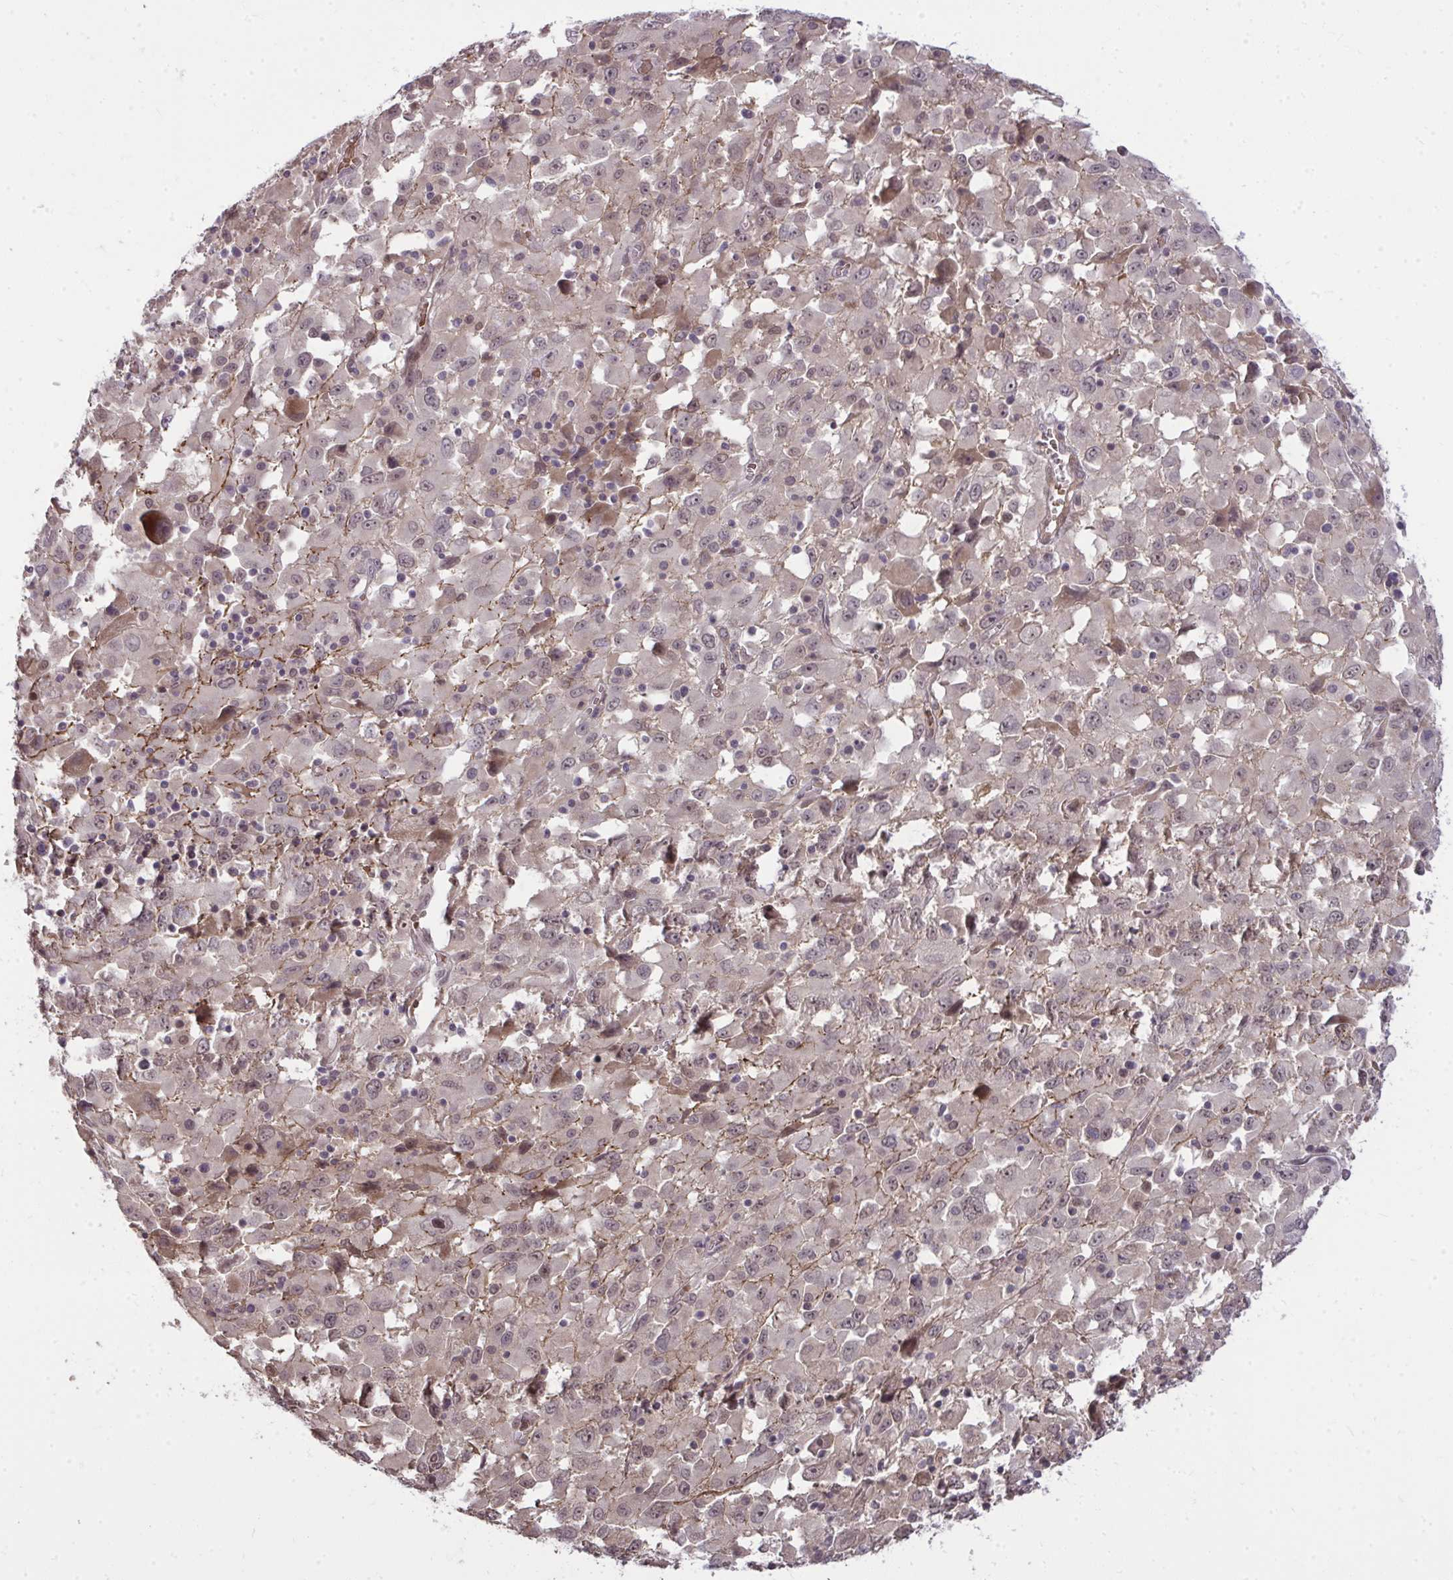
{"staining": {"intensity": "weak", "quantity": "25%-75%", "location": "cytoplasmic/membranous,nuclear"}, "tissue": "melanoma", "cell_type": "Tumor cells", "image_type": "cancer", "snomed": [{"axis": "morphology", "description": "Malignant melanoma, Metastatic site"}, {"axis": "topography", "description": "Soft tissue"}], "caption": "Melanoma stained for a protein (brown) exhibits weak cytoplasmic/membranous and nuclear positive positivity in approximately 25%-75% of tumor cells.", "gene": "ZSCAN9", "patient": {"sex": "male", "age": 50}}